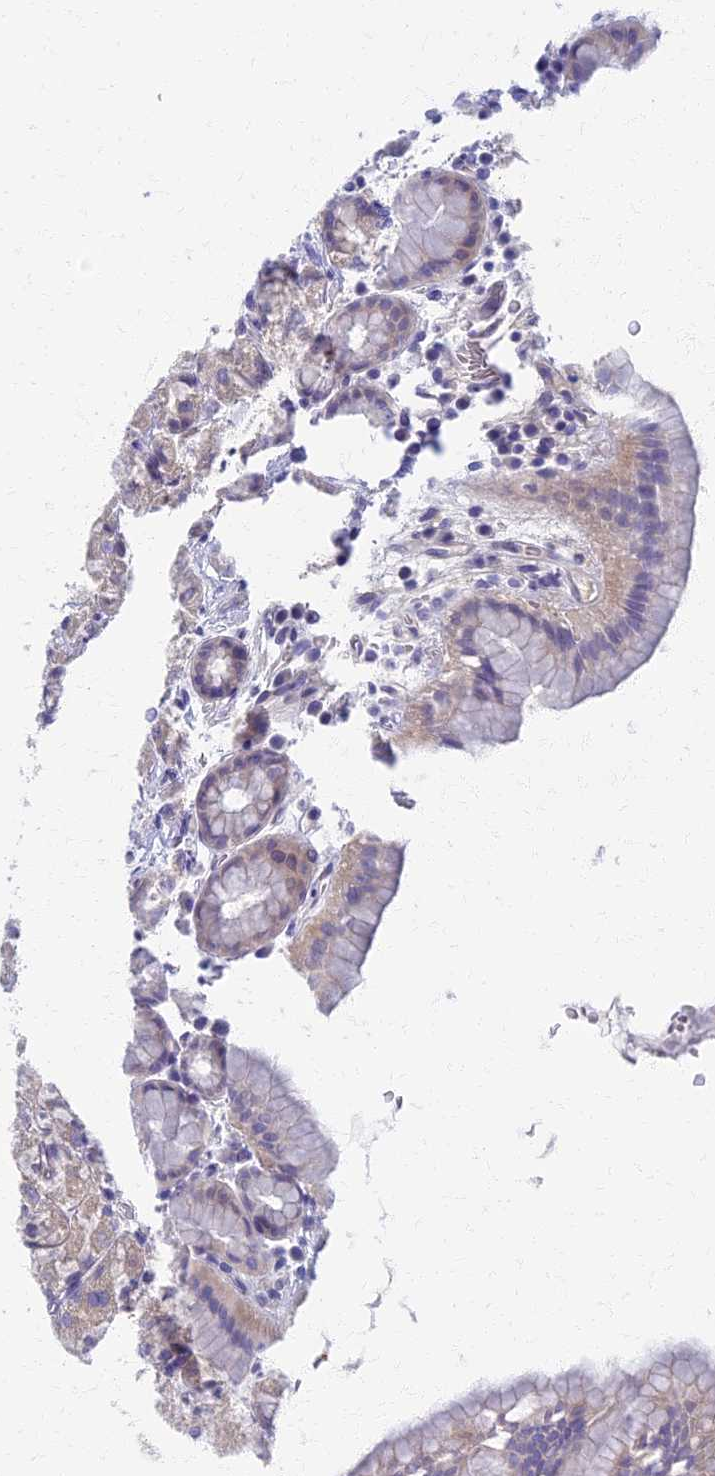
{"staining": {"intensity": "weak", "quantity": "25%-75%", "location": "cytoplasmic/membranous"}, "tissue": "stomach", "cell_type": "Glandular cells", "image_type": "normal", "snomed": [{"axis": "morphology", "description": "Normal tissue, NOS"}, {"axis": "topography", "description": "Stomach, upper"}, {"axis": "topography", "description": "Stomach, lower"}, {"axis": "topography", "description": "Small intestine"}], "caption": "Stomach stained for a protein (brown) reveals weak cytoplasmic/membranous positive positivity in approximately 25%-75% of glandular cells.", "gene": "AP4E1", "patient": {"sex": "male", "age": 68}}